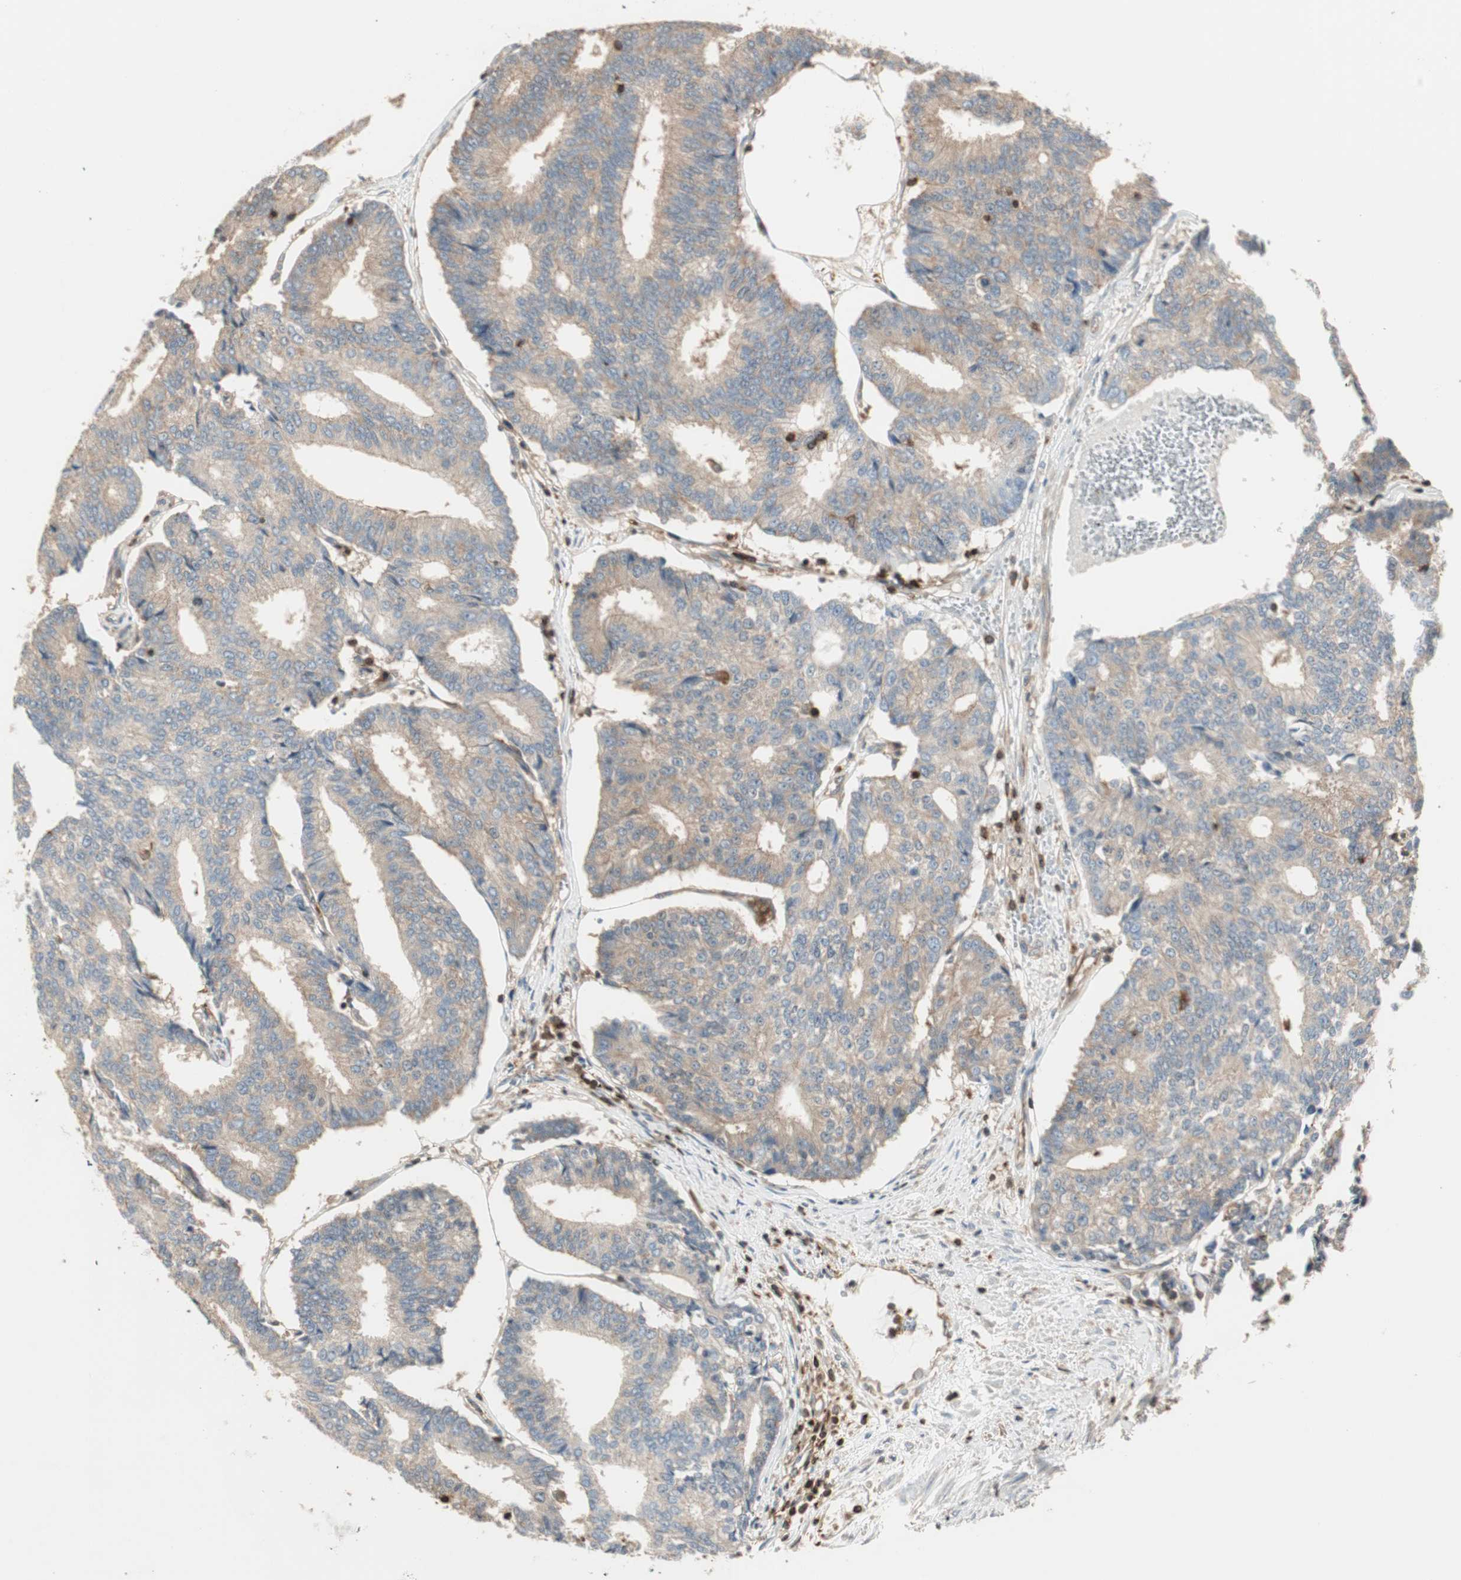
{"staining": {"intensity": "weak", "quantity": ">75%", "location": "cytoplasmic/membranous"}, "tissue": "prostate cancer", "cell_type": "Tumor cells", "image_type": "cancer", "snomed": [{"axis": "morphology", "description": "Adenocarcinoma, High grade"}, {"axis": "topography", "description": "Prostate"}], "caption": "Tumor cells exhibit low levels of weak cytoplasmic/membranous expression in about >75% of cells in adenocarcinoma (high-grade) (prostate).", "gene": "CRLF3", "patient": {"sex": "male", "age": 55}}